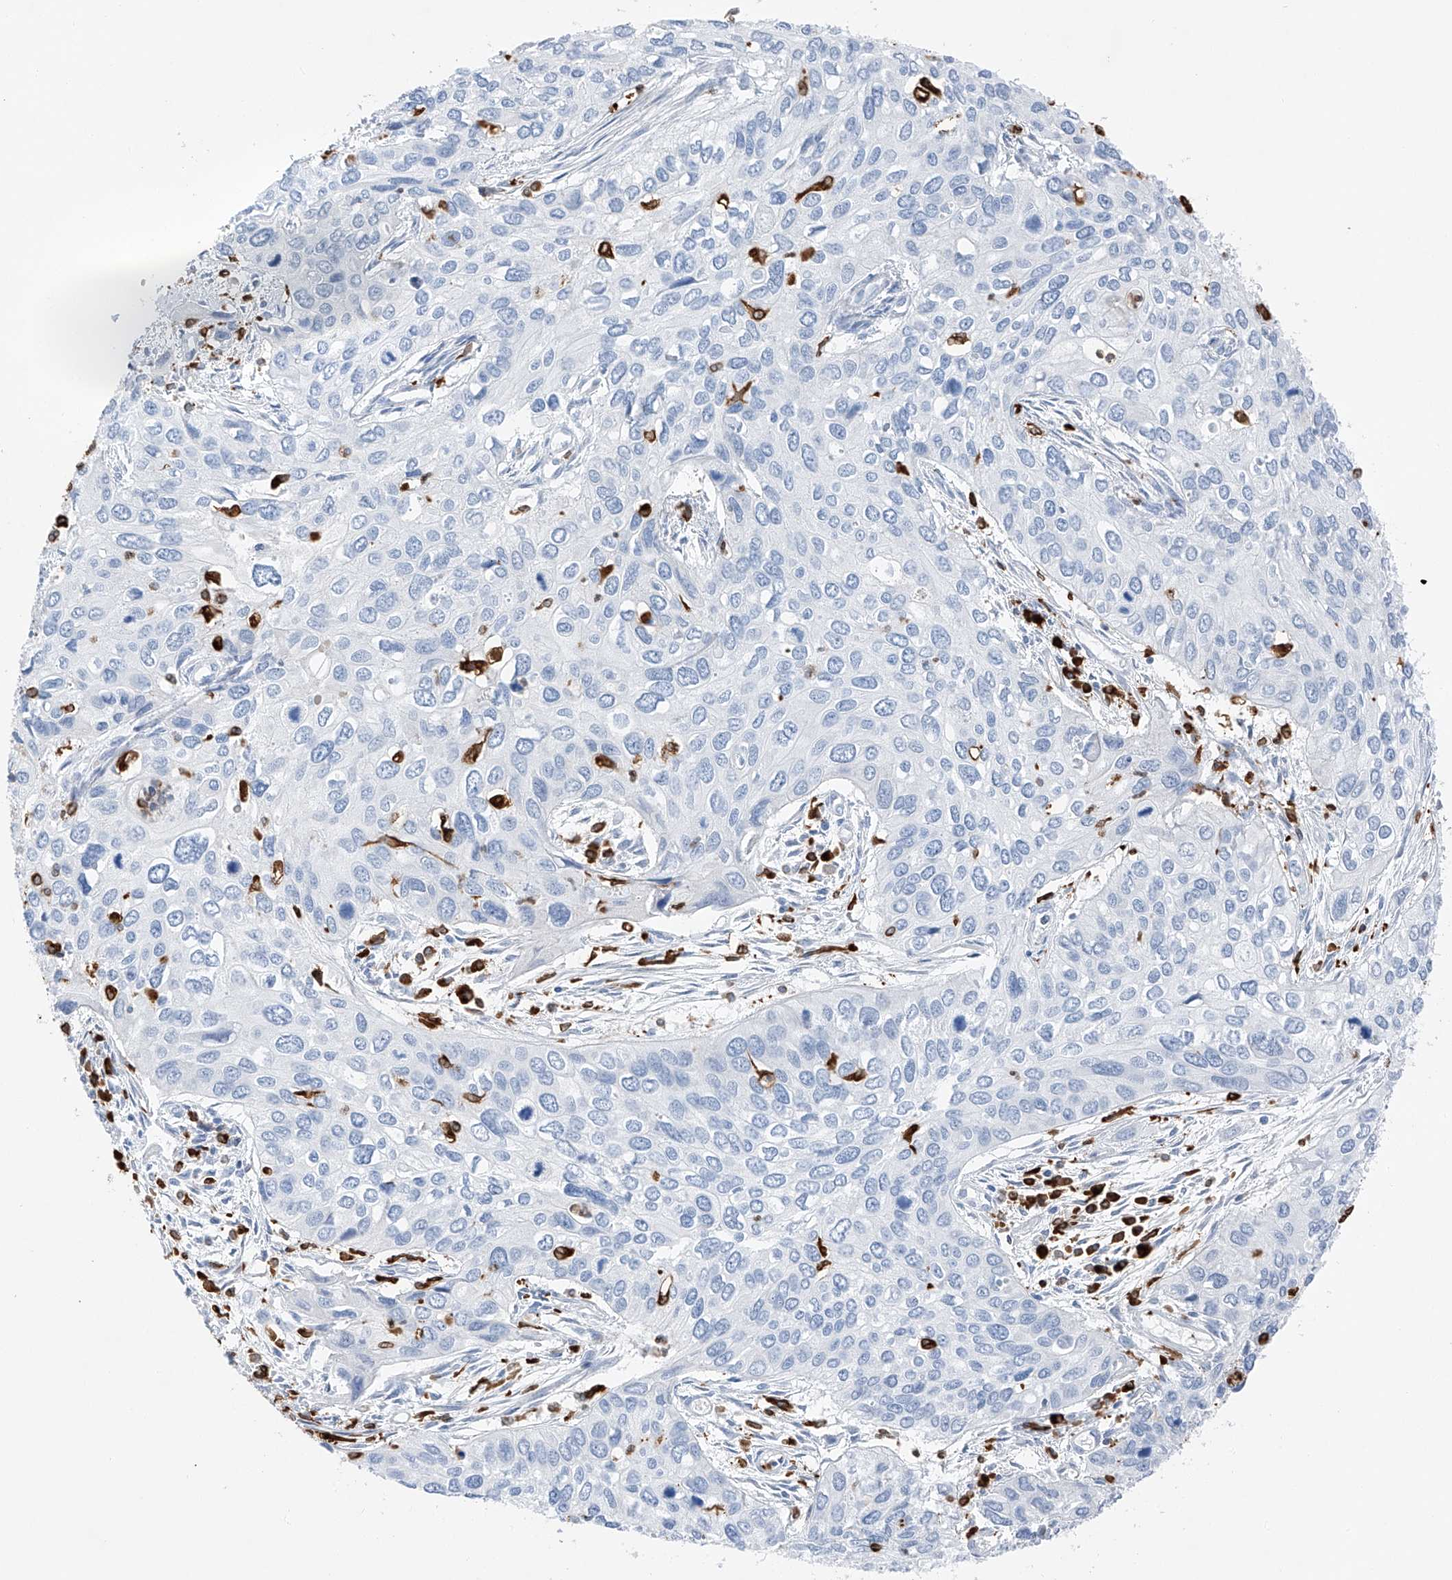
{"staining": {"intensity": "negative", "quantity": "none", "location": "none"}, "tissue": "cervical cancer", "cell_type": "Tumor cells", "image_type": "cancer", "snomed": [{"axis": "morphology", "description": "Squamous cell carcinoma, NOS"}, {"axis": "topography", "description": "Cervix"}], "caption": "This photomicrograph is of cervical cancer (squamous cell carcinoma) stained with immunohistochemistry (IHC) to label a protein in brown with the nuclei are counter-stained blue. There is no staining in tumor cells.", "gene": "TBXAS1", "patient": {"sex": "female", "age": 55}}